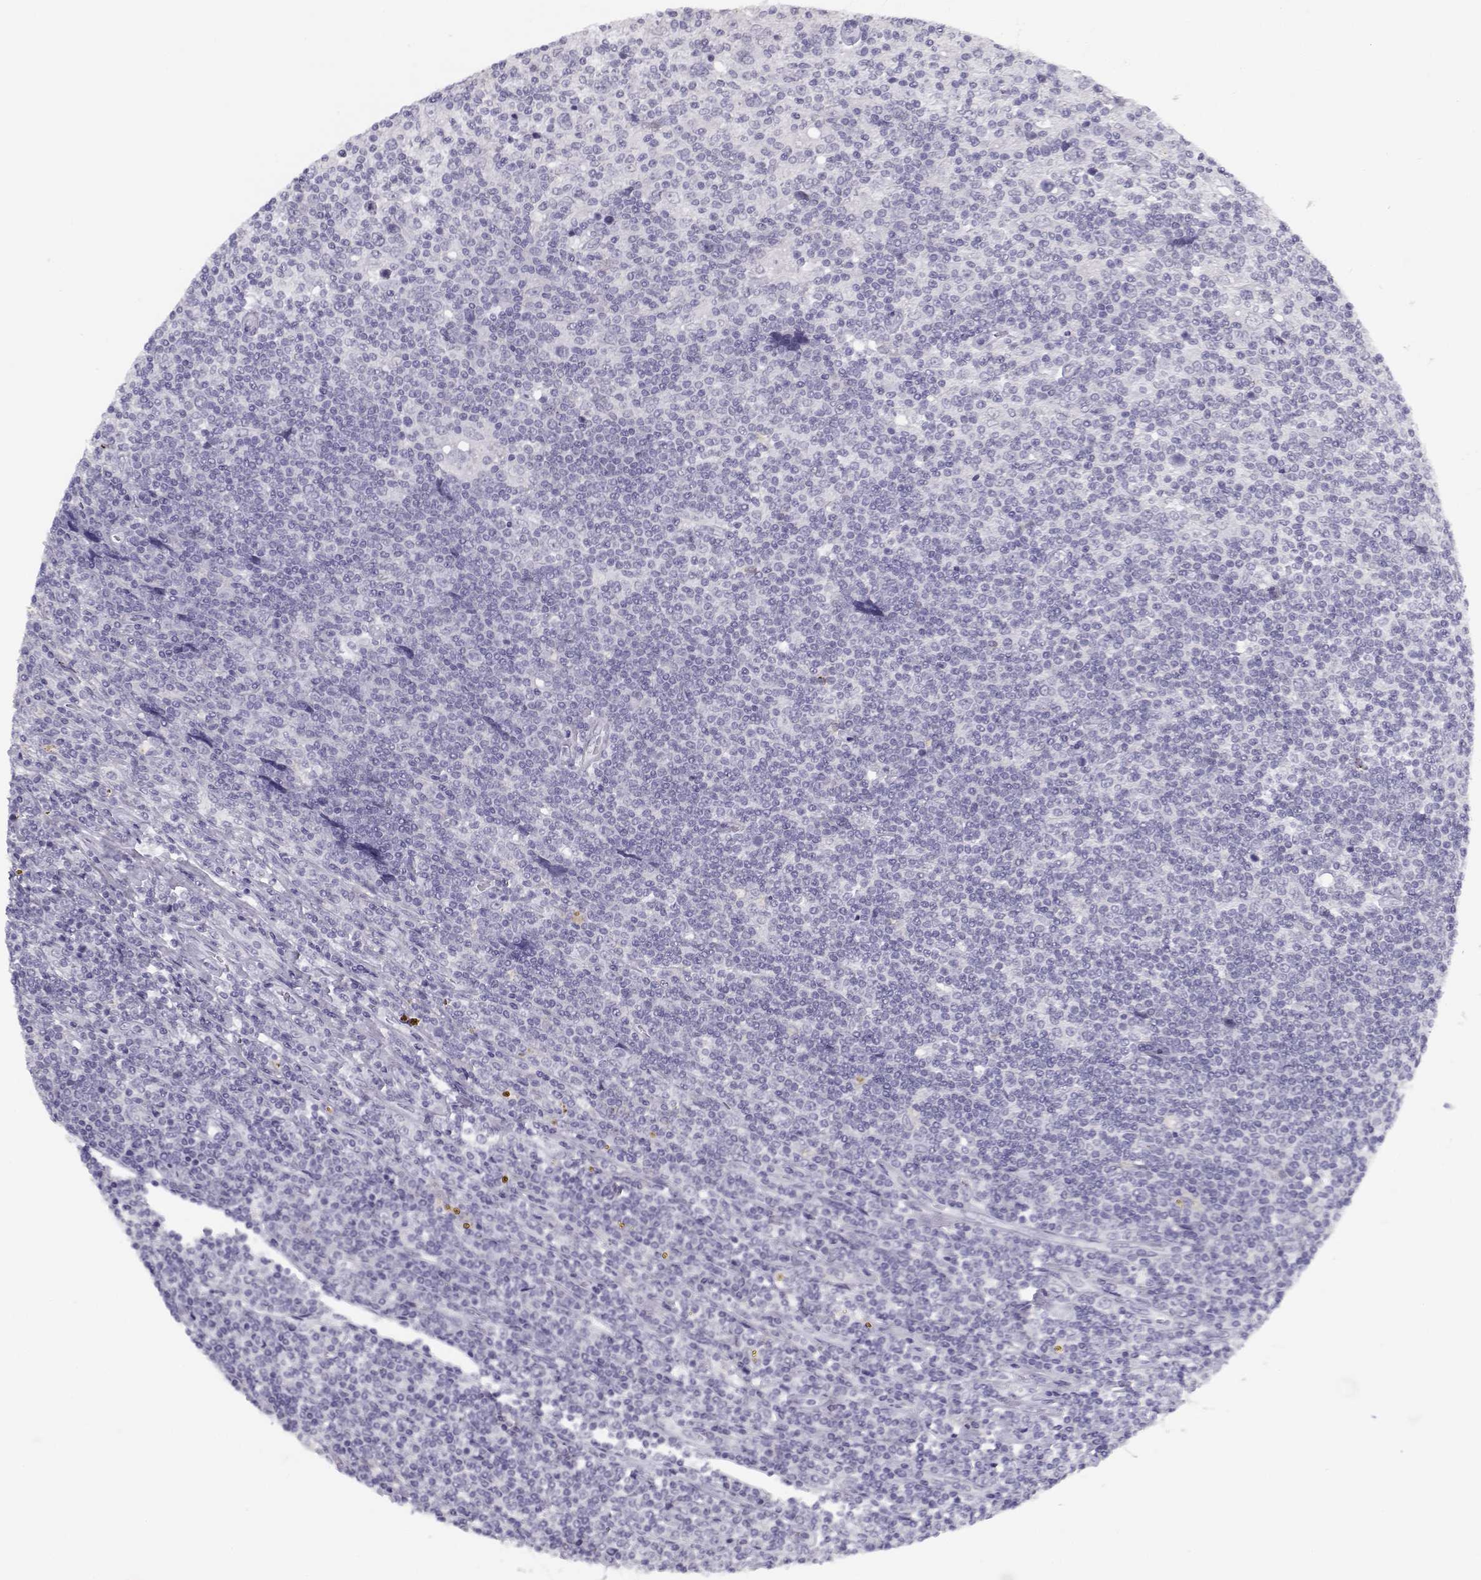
{"staining": {"intensity": "negative", "quantity": "none", "location": "none"}, "tissue": "lymphoma", "cell_type": "Tumor cells", "image_type": "cancer", "snomed": [{"axis": "morphology", "description": "Hodgkin's disease, NOS"}, {"axis": "topography", "description": "Lymph node"}], "caption": "The immunohistochemistry (IHC) photomicrograph has no significant positivity in tumor cells of Hodgkin's disease tissue.", "gene": "CFAP77", "patient": {"sex": "male", "age": 40}}